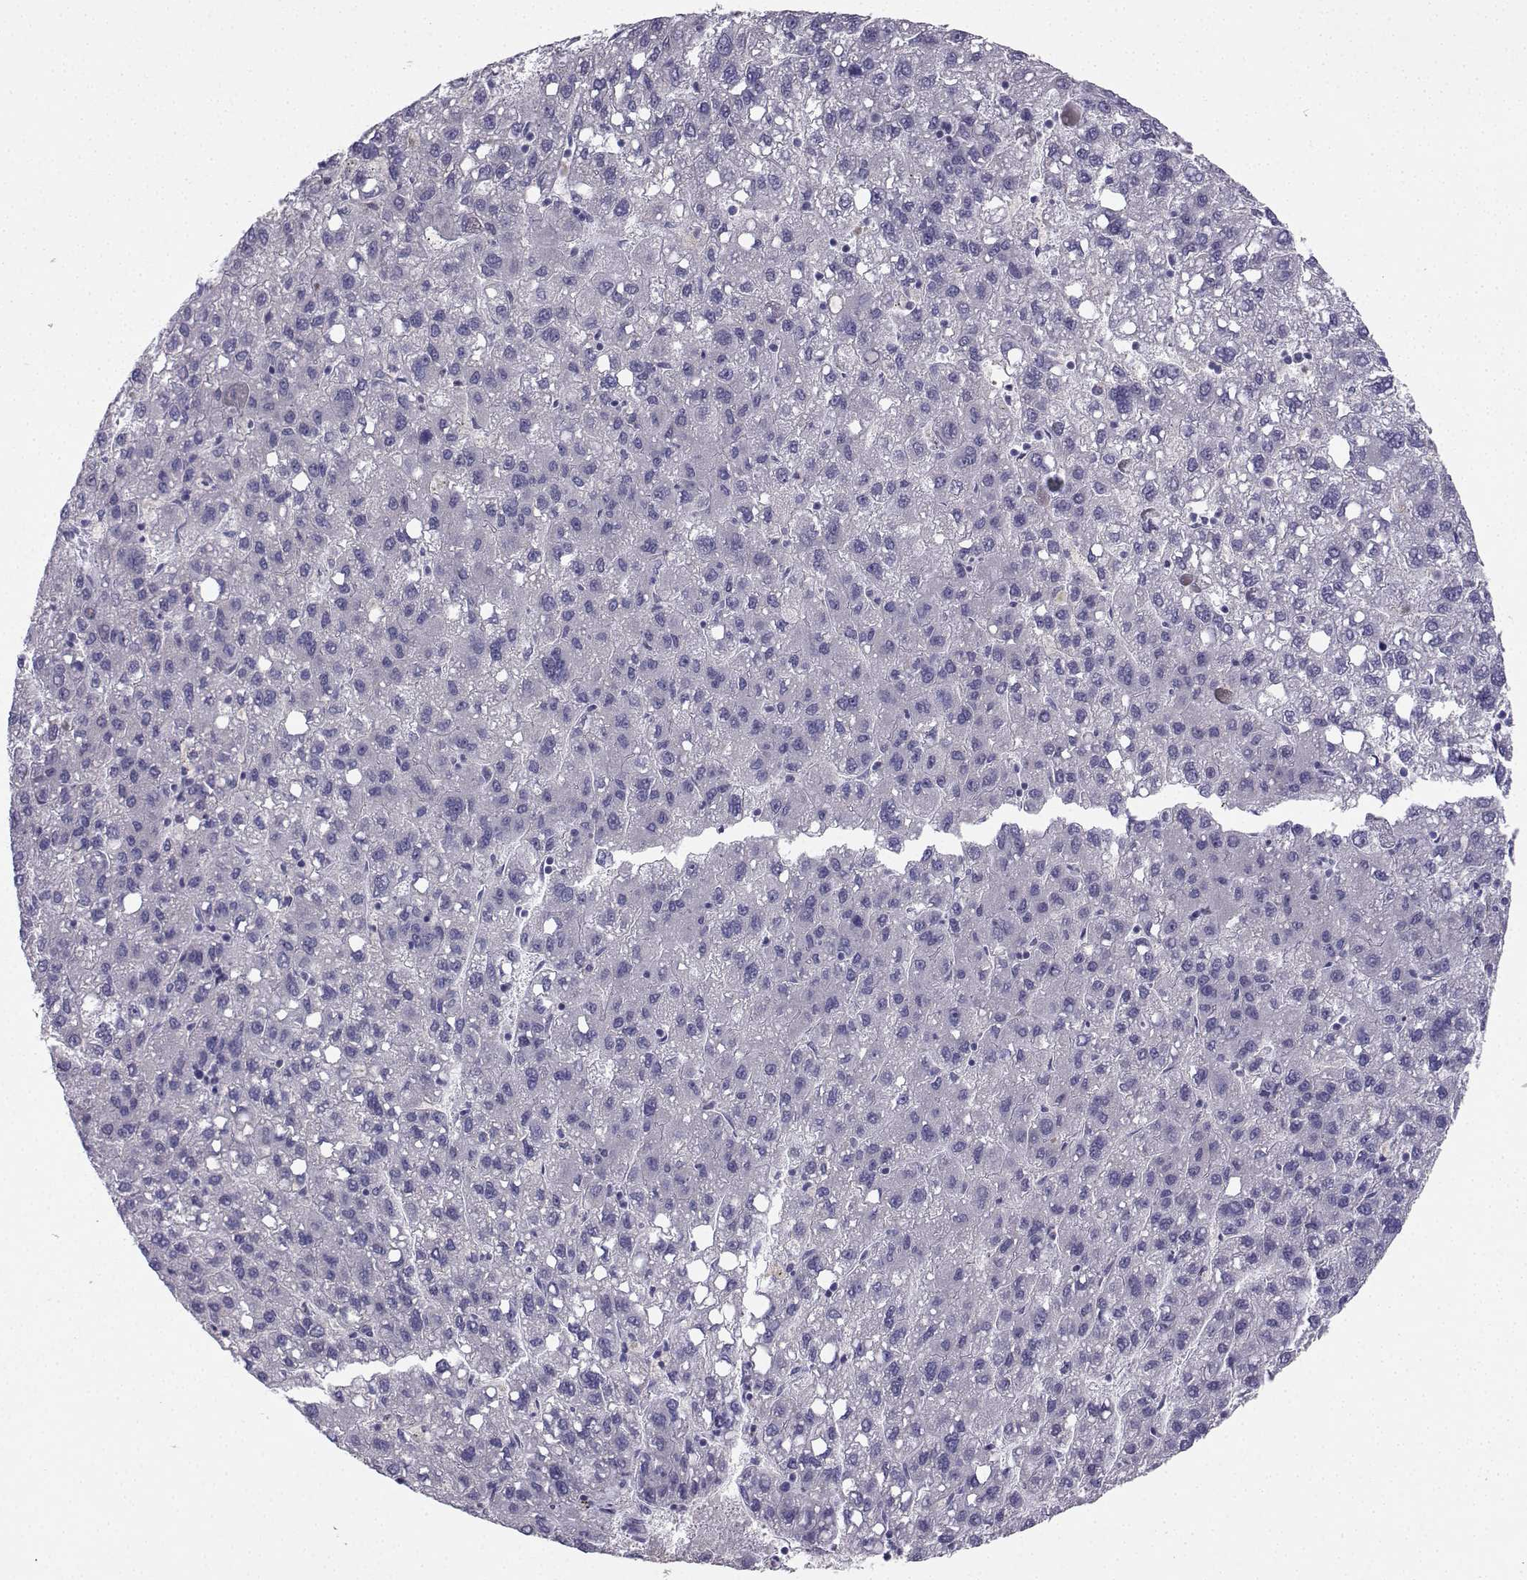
{"staining": {"intensity": "negative", "quantity": "none", "location": "none"}, "tissue": "liver cancer", "cell_type": "Tumor cells", "image_type": "cancer", "snomed": [{"axis": "morphology", "description": "Carcinoma, Hepatocellular, NOS"}, {"axis": "topography", "description": "Liver"}], "caption": "Immunohistochemical staining of human liver cancer displays no significant expression in tumor cells.", "gene": "CALY", "patient": {"sex": "female", "age": 82}}